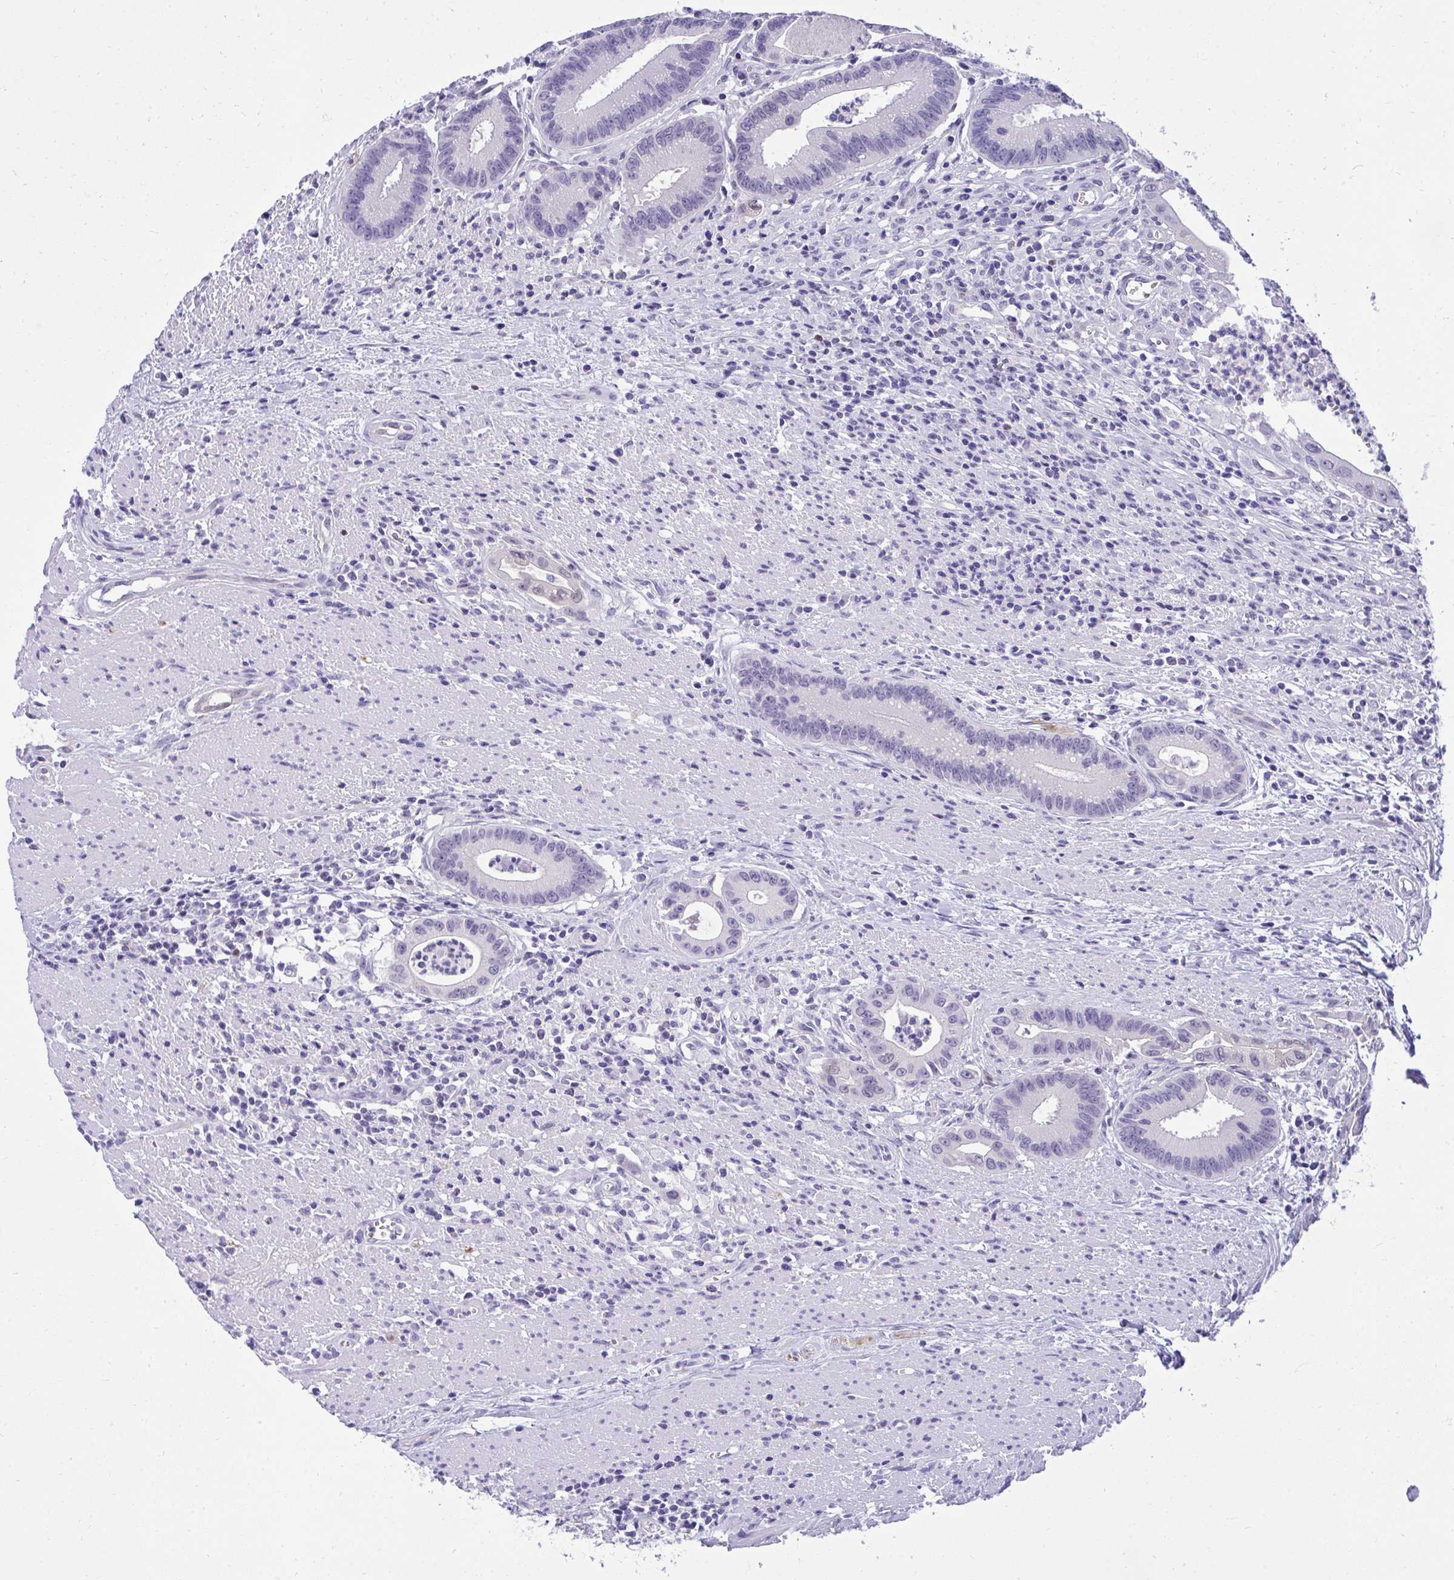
{"staining": {"intensity": "negative", "quantity": "none", "location": "none"}, "tissue": "colorectal cancer", "cell_type": "Tumor cells", "image_type": "cancer", "snomed": [{"axis": "morphology", "description": "Adenocarcinoma, NOS"}, {"axis": "topography", "description": "Rectum"}], "caption": "The image reveals no significant expression in tumor cells of colorectal cancer.", "gene": "PGM2L1", "patient": {"sex": "female", "age": 81}}